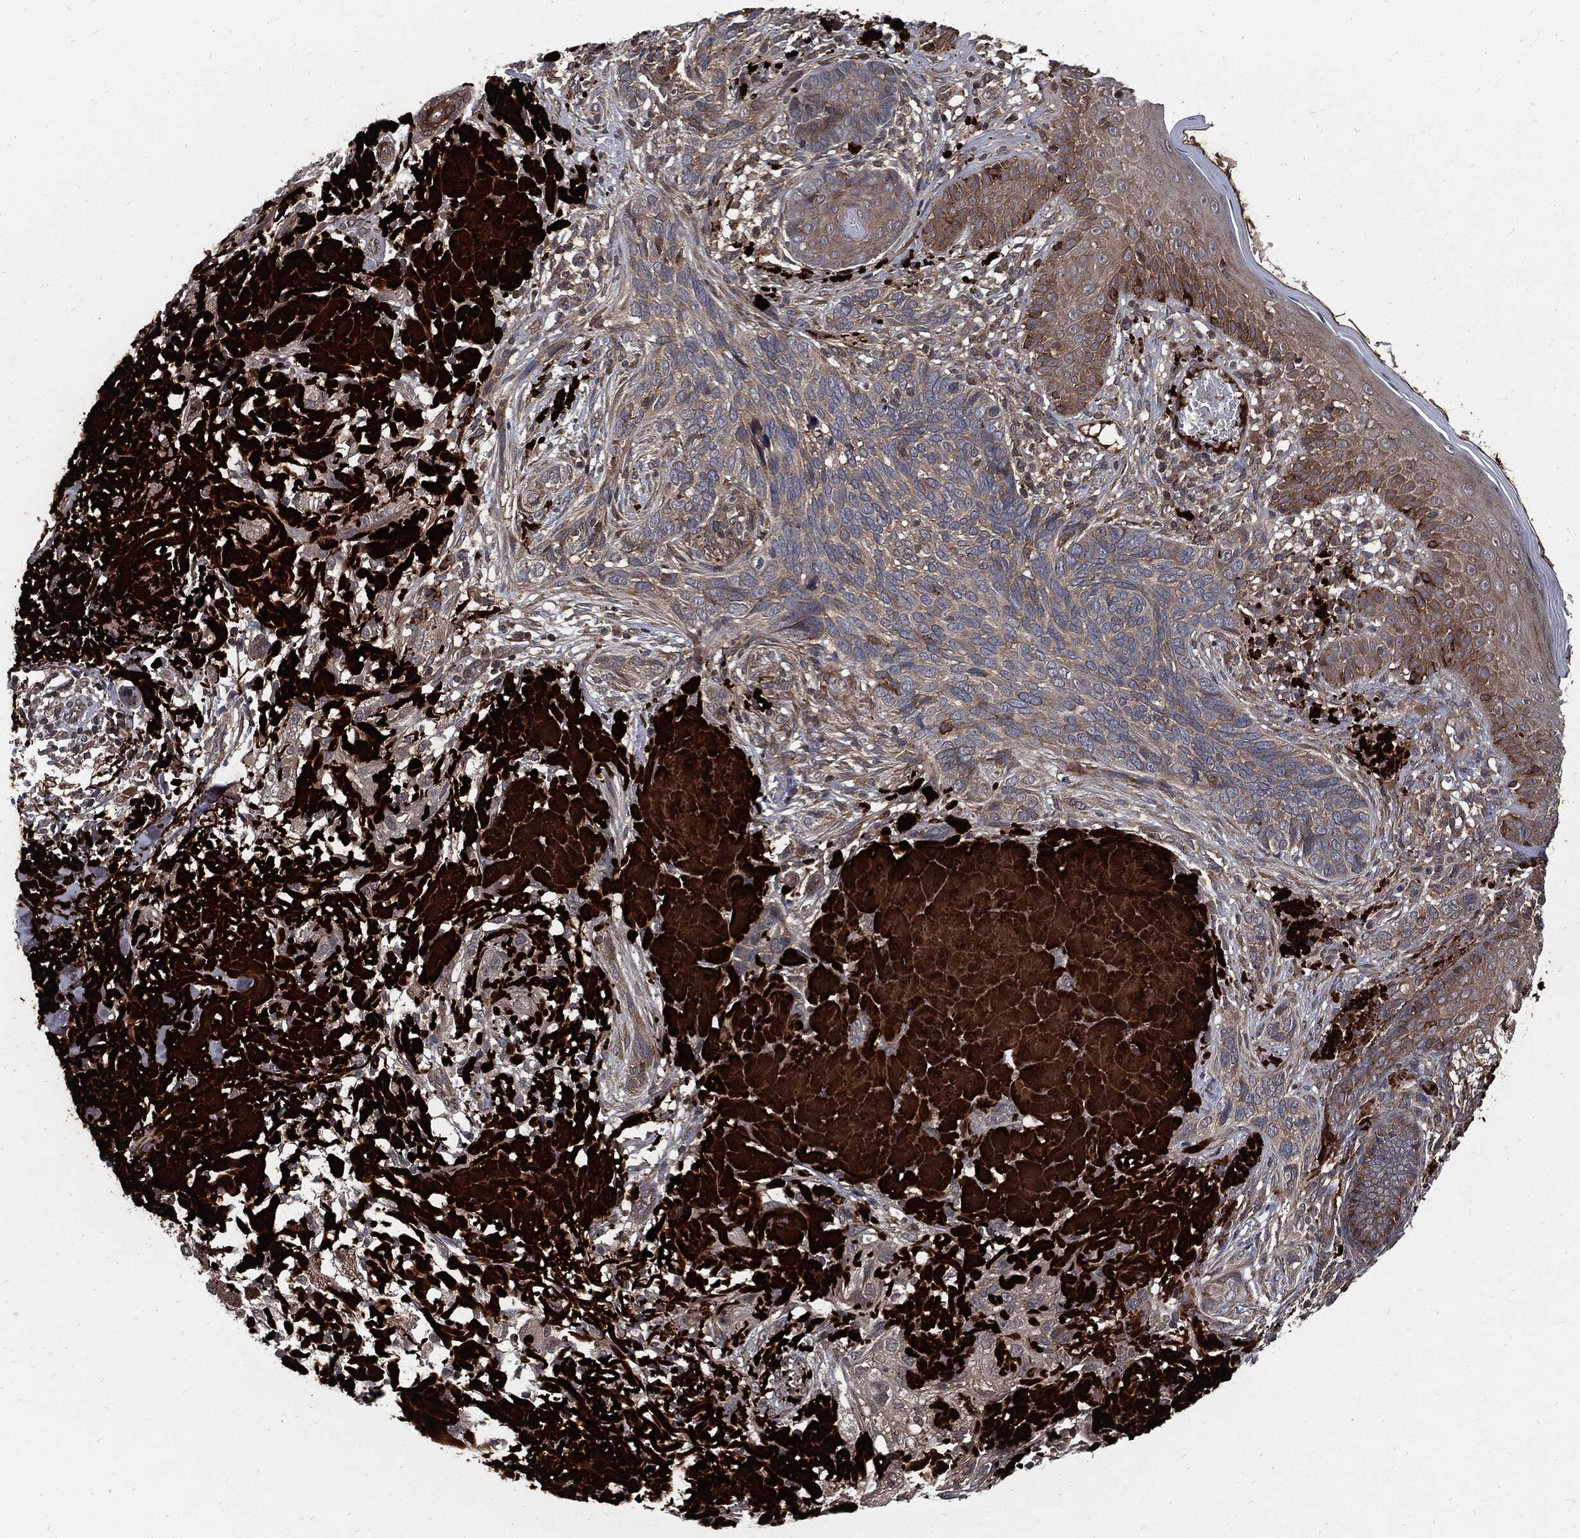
{"staining": {"intensity": "strong", "quantity": "<25%", "location": "cytoplasmic/membranous"}, "tissue": "skin cancer", "cell_type": "Tumor cells", "image_type": "cancer", "snomed": [{"axis": "morphology", "description": "Basal cell carcinoma"}, {"axis": "topography", "description": "Skin"}], "caption": "Skin cancer (basal cell carcinoma) stained for a protein (brown) displays strong cytoplasmic/membranous positive positivity in approximately <25% of tumor cells.", "gene": "CLU", "patient": {"sex": "male", "age": 91}}